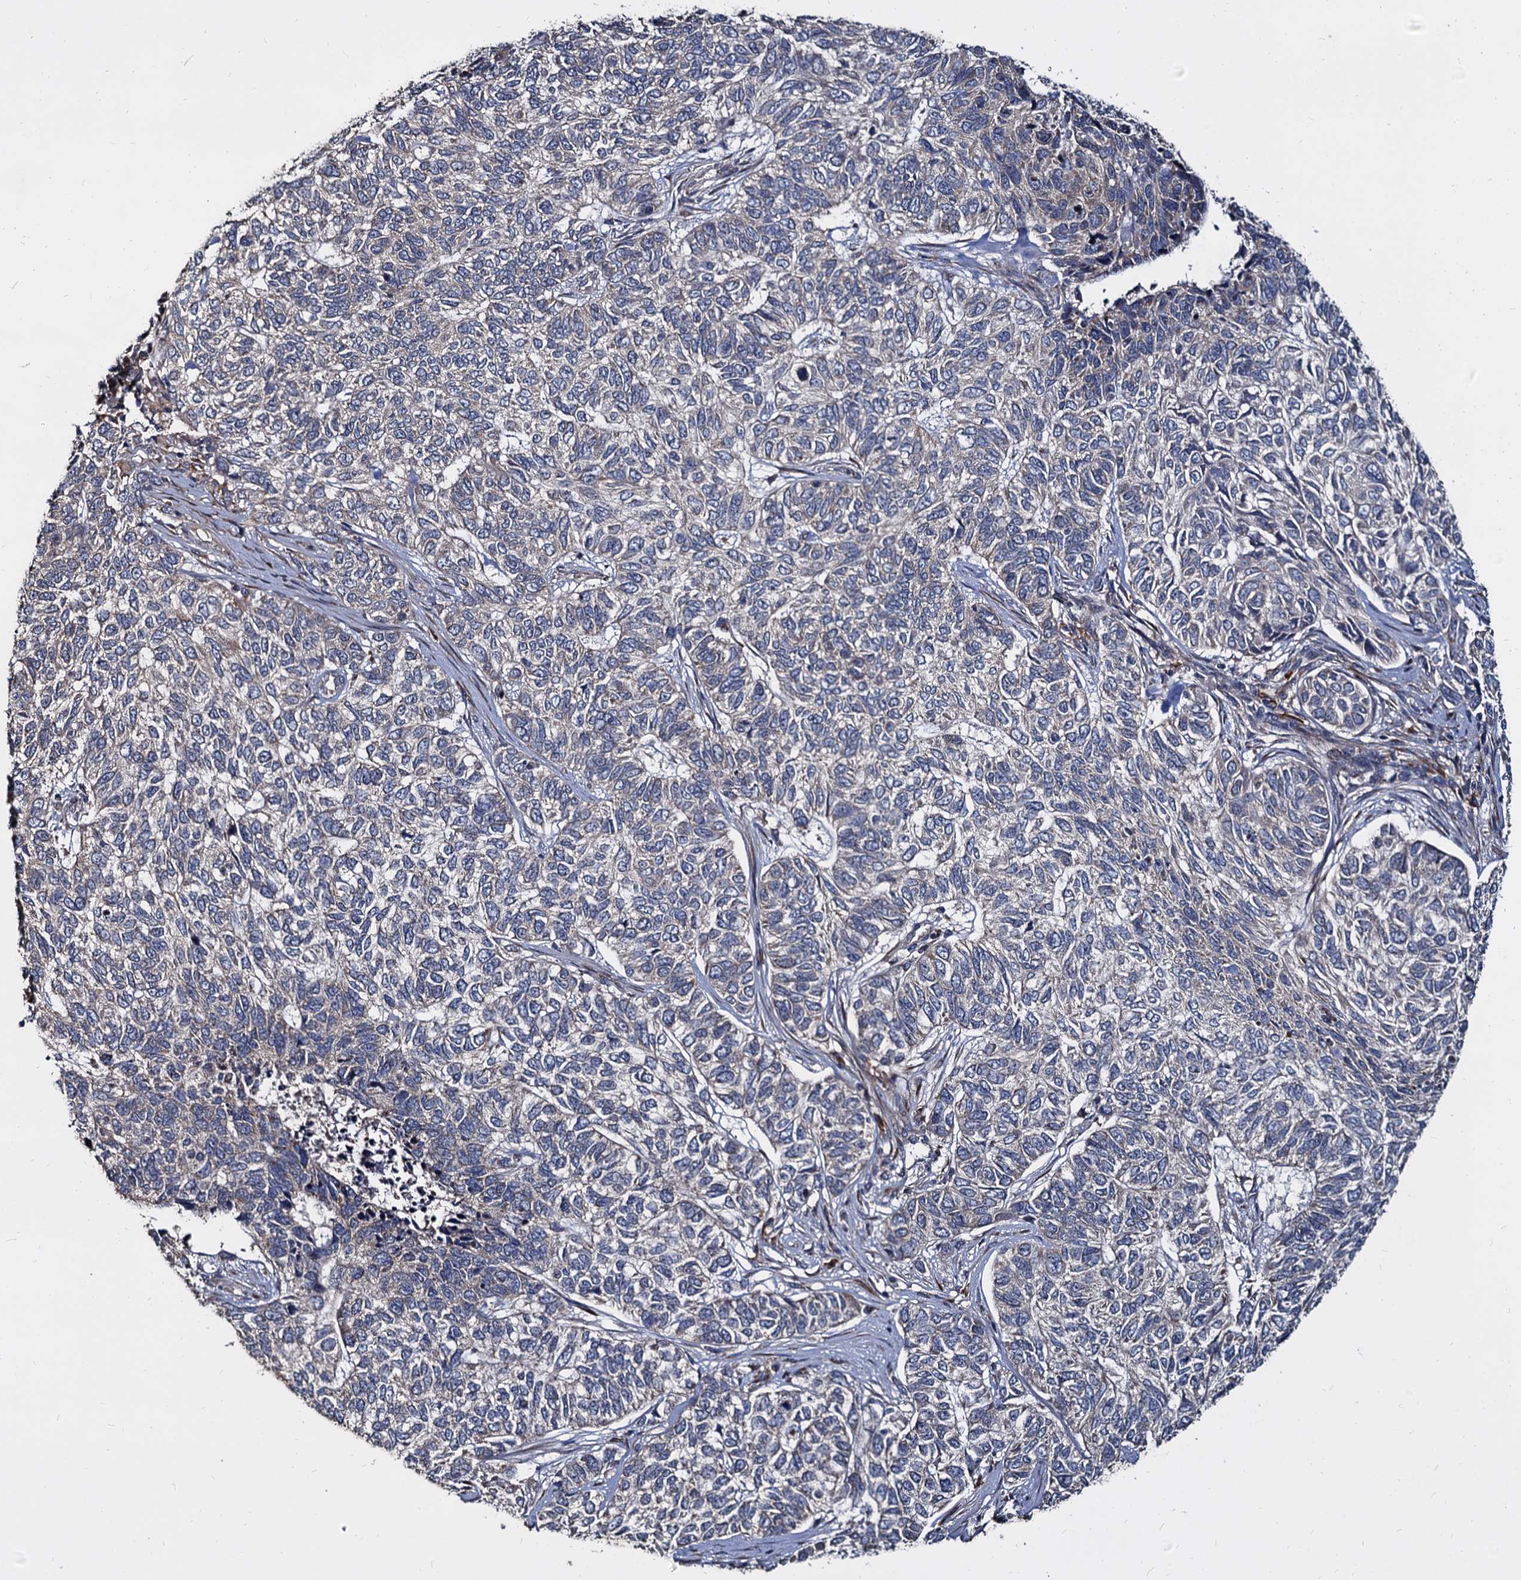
{"staining": {"intensity": "negative", "quantity": "none", "location": "none"}, "tissue": "skin cancer", "cell_type": "Tumor cells", "image_type": "cancer", "snomed": [{"axis": "morphology", "description": "Basal cell carcinoma"}, {"axis": "topography", "description": "Skin"}], "caption": "Tumor cells are negative for protein expression in human skin basal cell carcinoma.", "gene": "WWC3", "patient": {"sex": "female", "age": 65}}